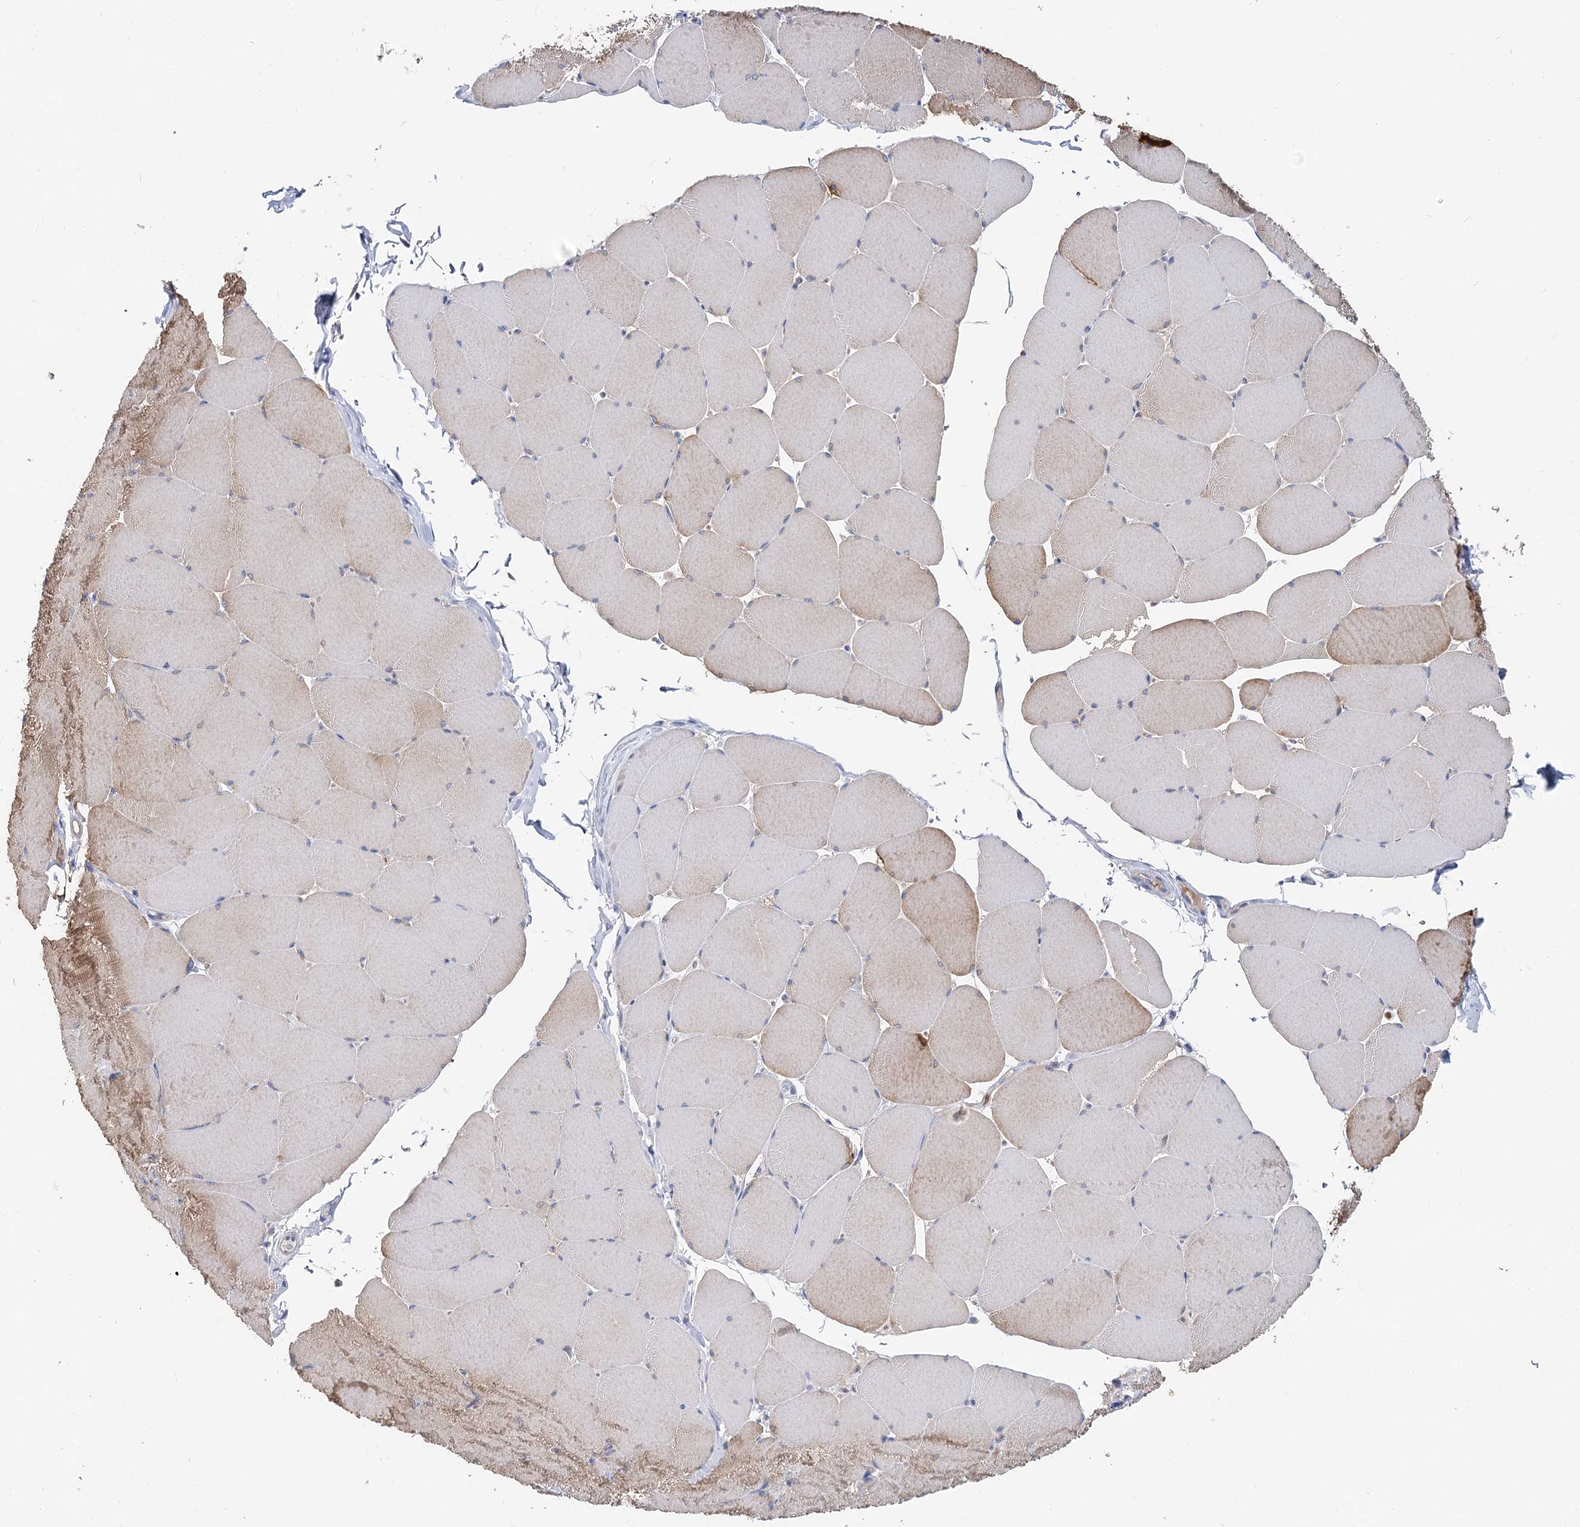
{"staining": {"intensity": "moderate", "quantity": "<25%", "location": "cytoplasmic/membranous"}, "tissue": "skeletal muscle", "cell_type": "Myocytes", "image_type": "normal", "snomed": [{"axis": "morphology", "description": "Normal tissue, NOS"}, {"axis": "topography", "description": "Skeletal muscle"}, {"axis": "topography", "description": "Head-Neck"}], "caption": "Protein expression analysis of normal skeletal muscle exhibits moderate cytoplasmic/membranous staining in about <25% of myocytes. The staining was performed using DAB (3,3'-diaminobenzidine) to visualize the protein expression in brown, while the nuclei were stained in blue with hematoxylin (Magnification: 20x).", "gene": "UGP2", "patient": {"sex": "male", "age": 66}}